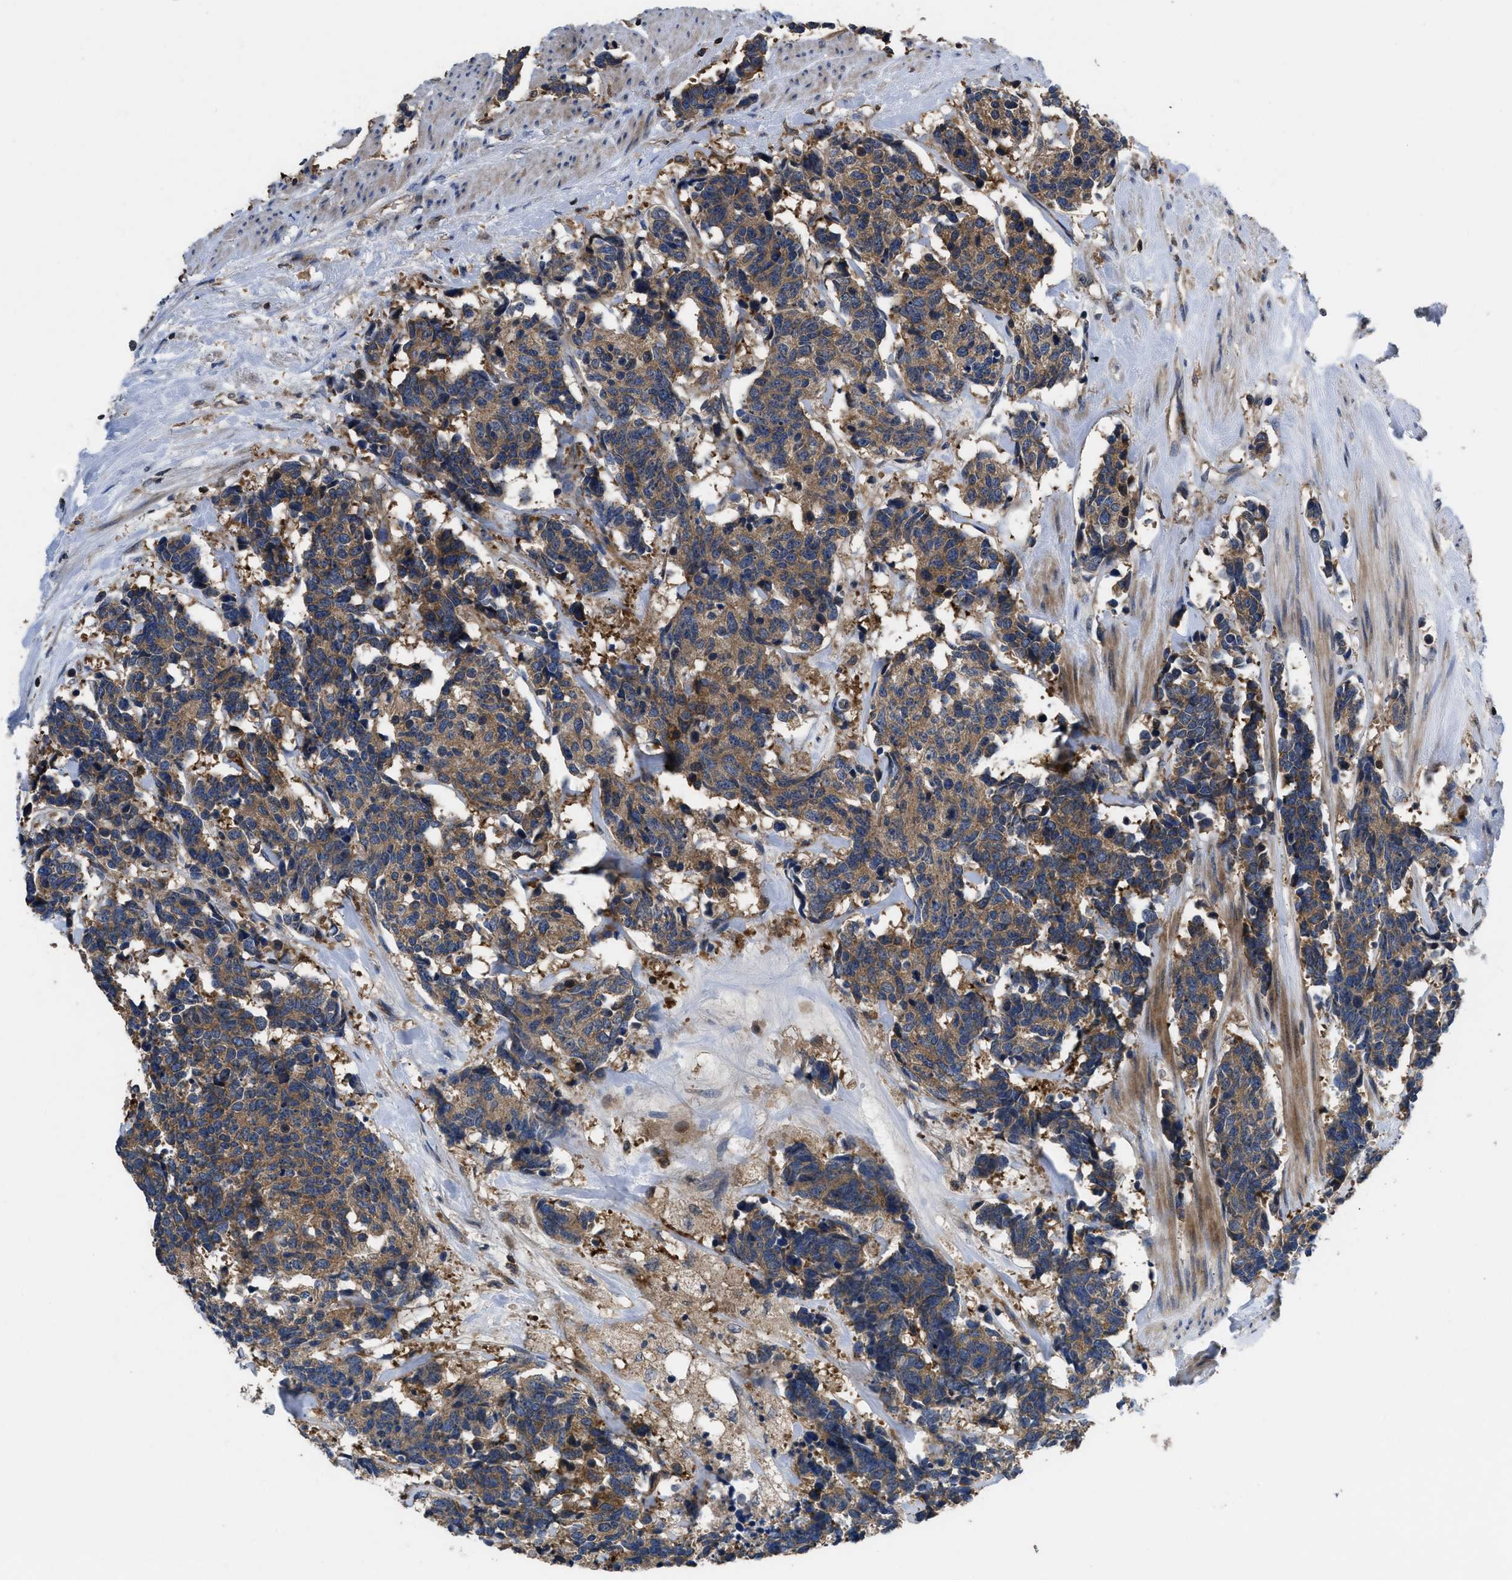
{"staining": {"intensity": "moderate", "quantity": ">75%", "location": "cytoplasmic/membranous"}, "tissue": "carcinoid", "cell_type": "Tumor cells", "image_type": "cancer", "snomed": [{"axis": "morphology", "description": "Carcinoma, NOS"}, {"axis": "morphology", "description": "Carcinoid, malignant, NOS"}, {"axis": "topography", "description": "Urinary bladder"}], "caption": "Carcinoid tissue shows moderate cytoplasmic/membranous expression in about >75% of tumor cells, visualized by immunohistochemistry.", "gene": "YBEY", "patient": {"sex": "male", "age": 57}}